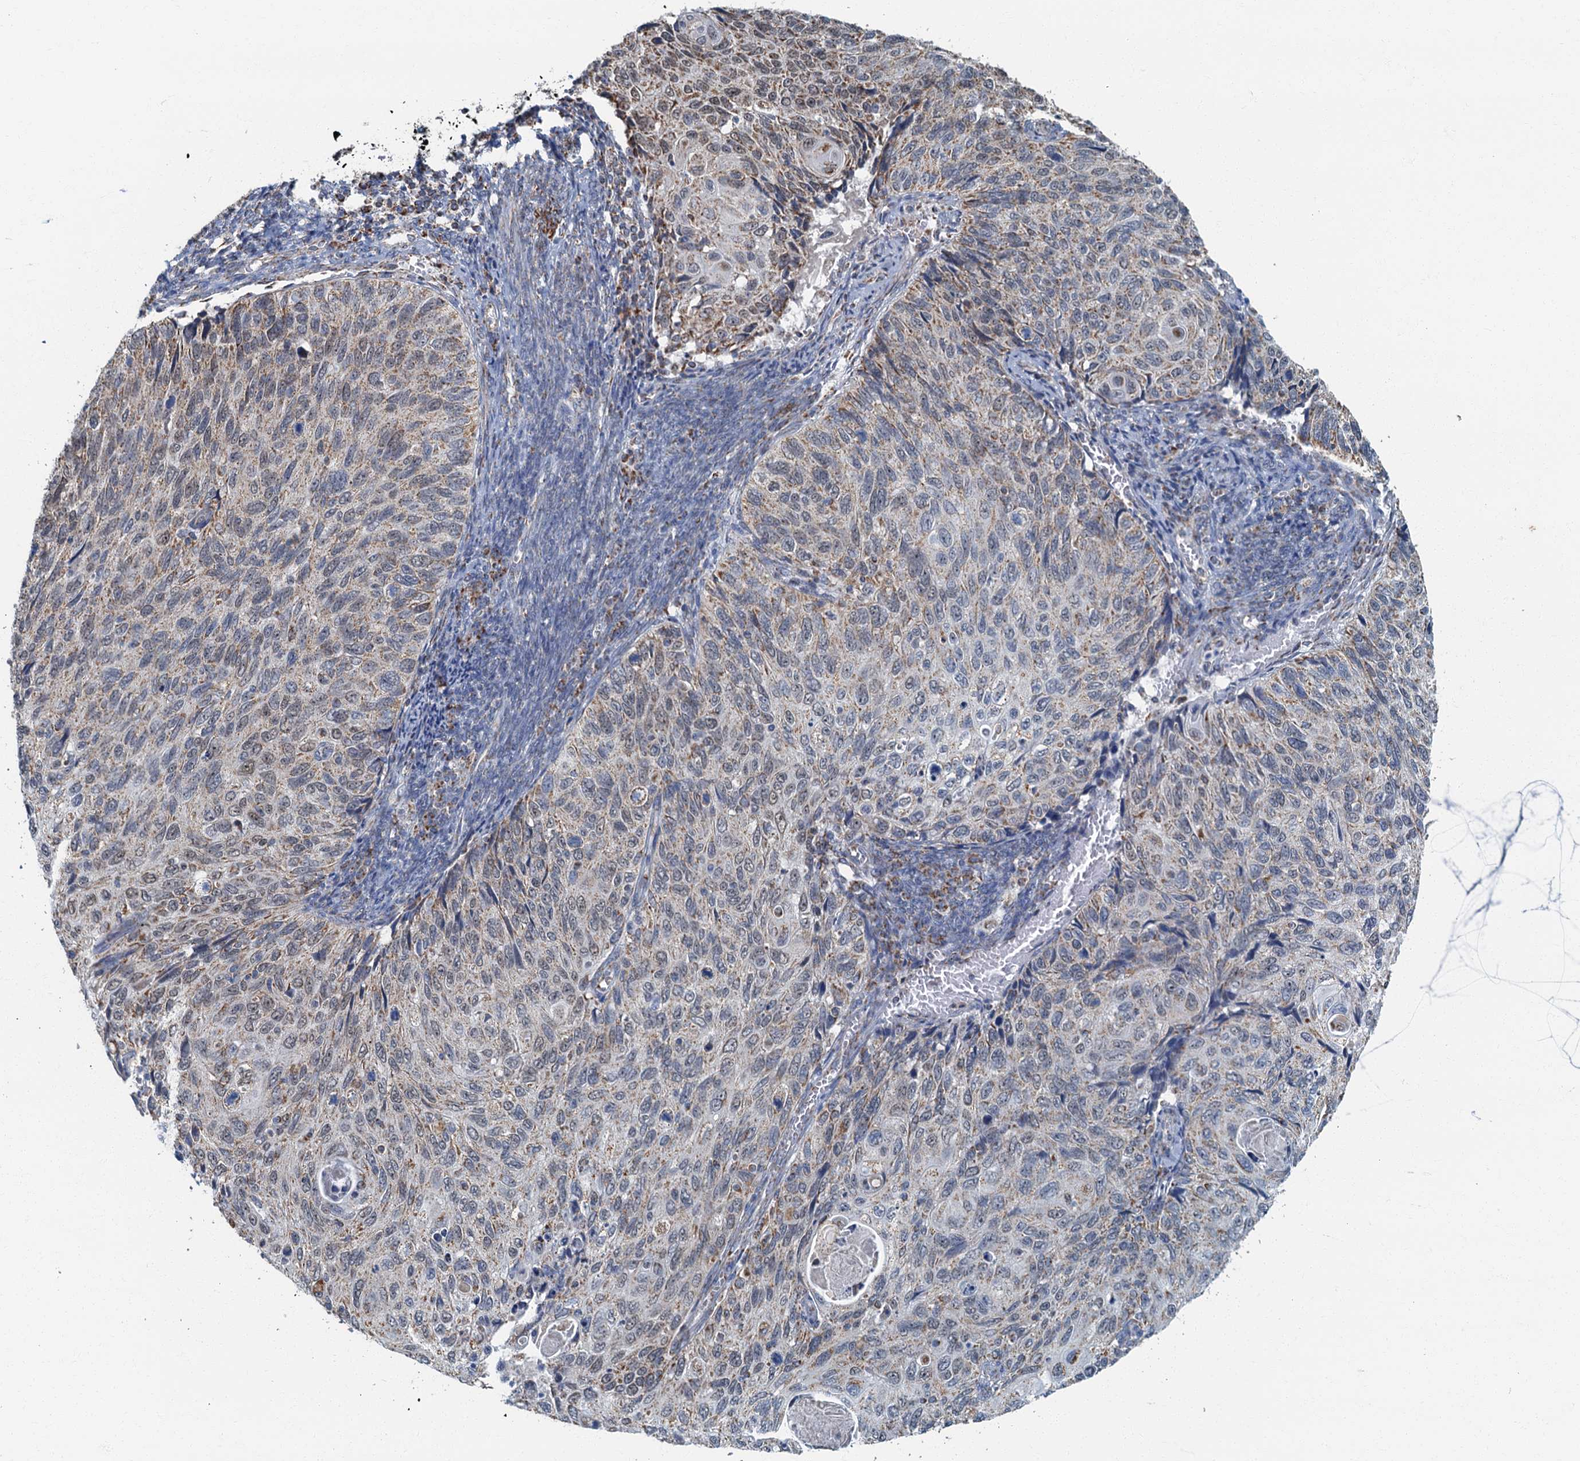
{"staining": {"intensity": "weak", "quantity": "25%-75%", "location": "cytoplasmic/membranous"}, "tissue": "cervical cancer", "cell_type": "Tumor cells", "image_type": "cancer", "snomed": [{"axis": "morphology", "description": "Squamous cell carcinoma, NOS"}, {"axis": "topography", "description": "Cervix"}], "caption": "Cervical squamous cell carcinoma was stained to show a protein in brown. There is low levels of weak cytoplasmic/membranous expression in approximately 25%-75% of tumor cells.", "gene": "RAD9B", "patient": {"sex": "female", "age": 70}}